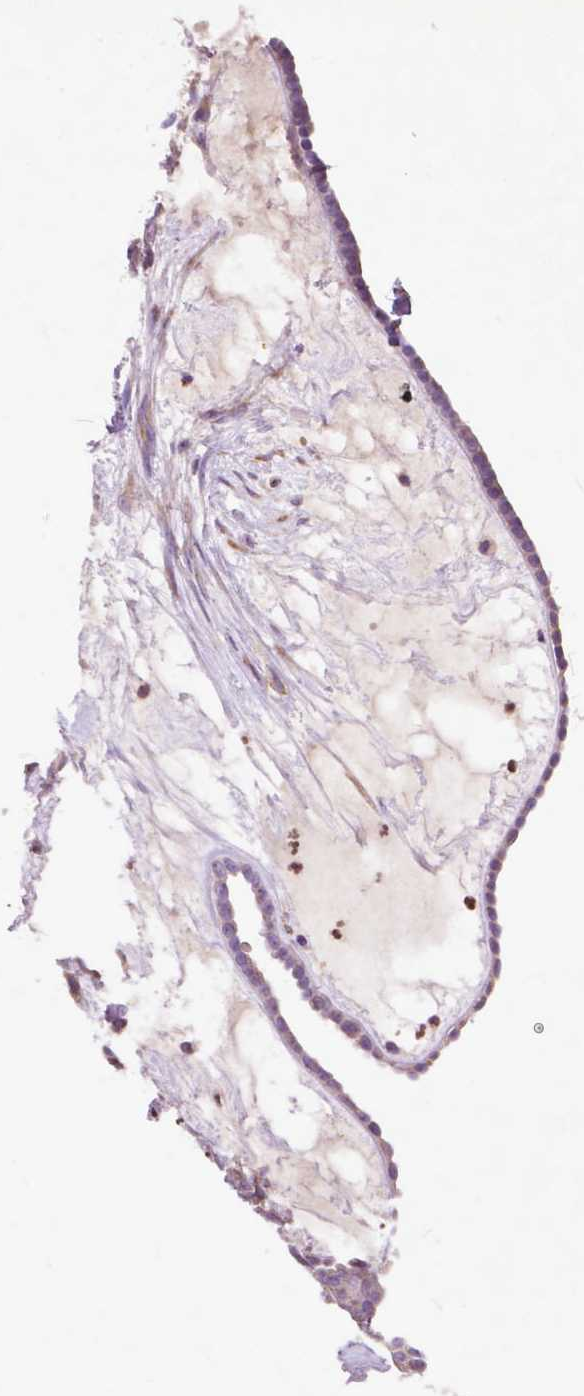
{"staining": {"intensity": "moderate", "quantity": "<25%", "location": "cytoplasmic/membranous"}, "tissue": "ovarian cancer", "cell_type": "Tumor cells", "image_type": "cancer", "snomed": [{"axis": "morphology", "description": "Cystadenocarcinoma, serous, NOS"}, {"axis": "topography", "description": "Ovary"}], "caption": "The image reveals staining of ovarian serous cystadenocarcinoma, revealing moderate cytoplasmic/membranous protein staining (brown color) within tumor cells.", "gene": "THEGL", "patient": {"sex": "female", "age": 71}}